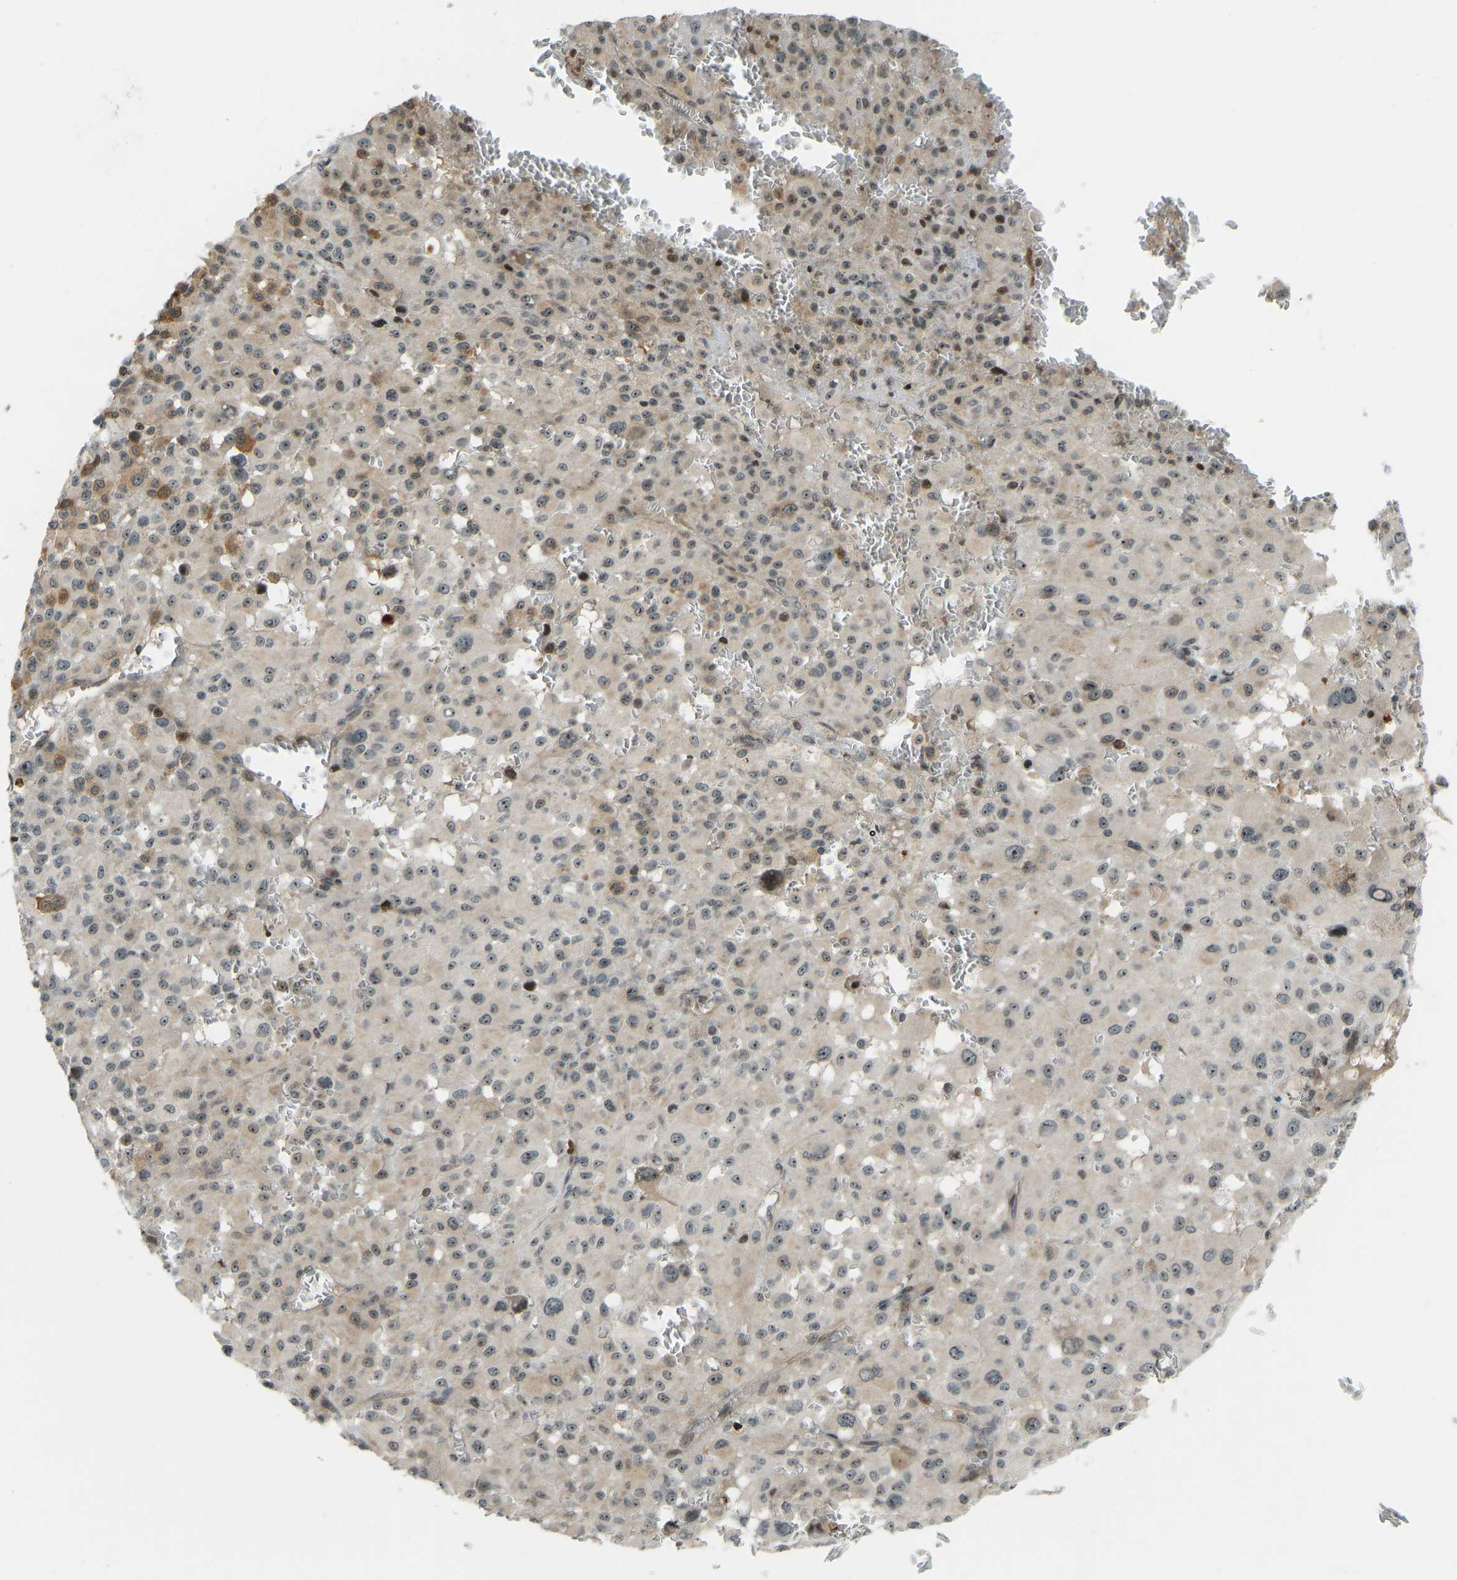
{"staining": {"intensity": "weak", "quantity": "25%-75%", "location": "cytoplasmic/membranous,nuclear"}, "tissue": "melanoma", "cell_type": "Tumor cells", "image_type": "cancer", "snomed": [{"axis": "morphology", "description": "Malignant melanoma, Metastatic site"}, {"axis": "topography", "description": "Skin"}], "caption": "The image exhibits immunohistochemical staining of malignant melanoma (metastatic site). There is weak cytoplasmic/membranous and nuclear staining is seen in approximately 25%-75% of tumor cells.", "gene": "SVOPL", "patient": {"sex": "female", "age": 74}}